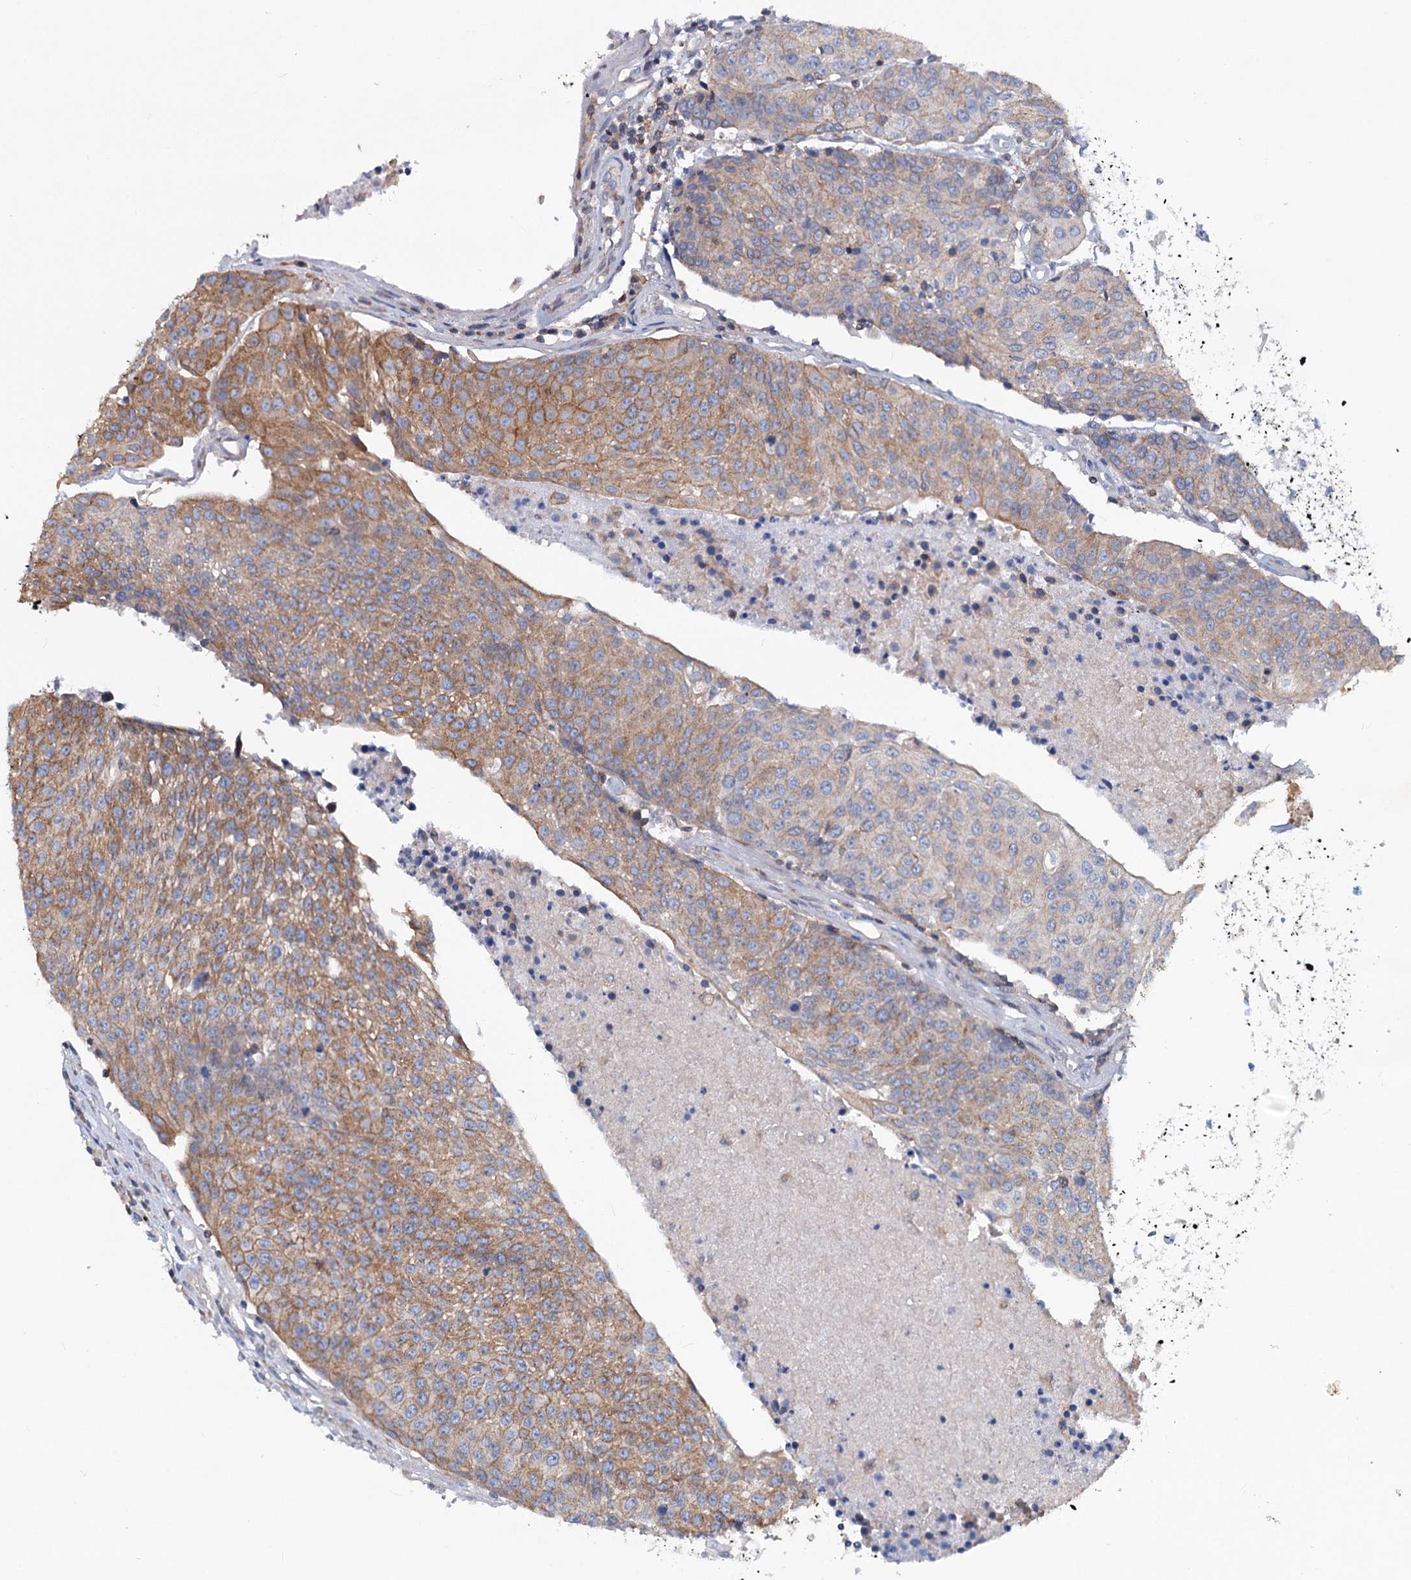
{"staining": {"intensity": "moderate", "quantity": ">75%", "location": "cytoplasmic/membranous"}, "tissue": "urothelial cancer", "cell_type": "Tumor cells", "image_type": "cancer", "snomed": [{"axis": "morphology", "description": "Urothelial carcinoma, High grade"}, {"axis": "topography", "description": "Urinary bladder"}], "caption": "DAB immunohistochemical staining of urothelial cancer shows moderate cytoplasmic/membranous protein positivity in approximately >75% of tumor cells.", "gene": "LRCH4", "patient": {"sex": "female", "age": 85}}